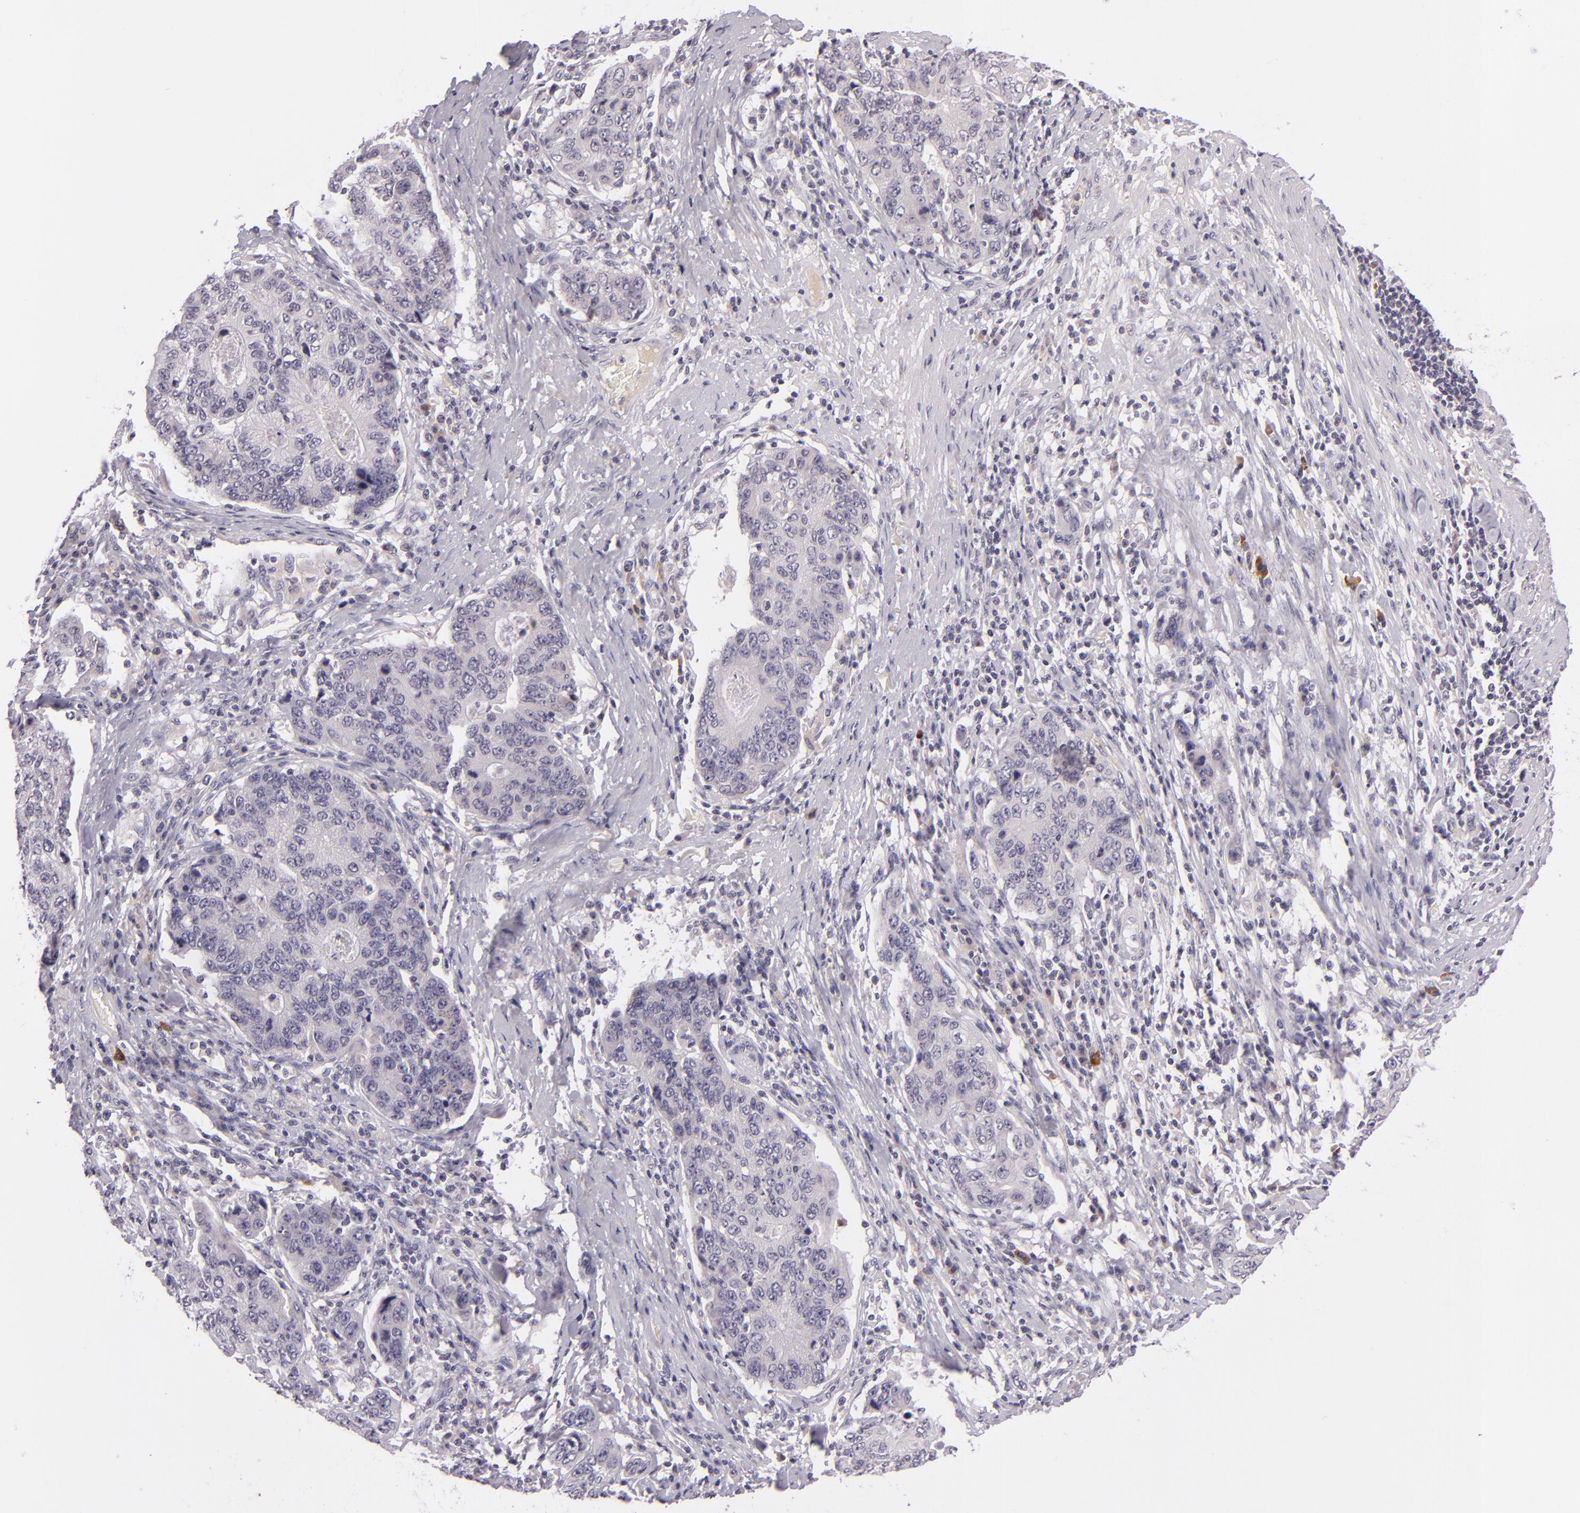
{"staining": {"intensity": "negative", "quantity": "none", "location": "none"}, "tissue": "stomach cancer", "cell_type": "Tumor cells", "image_type": "cancer", "snomed": [{"axis": "morphology", "description": "Adenocarcinoma, NOS"}, {"axis": "topography", "description": "Esophagus"}, {"axis": "topography", "description": "Stomach"}], "caption": "Tumor cells show no significant protein positivity in stomach adenocarcinoma.", "gene": "DAG1", "patient": {"sex": "male", "age": 74}}